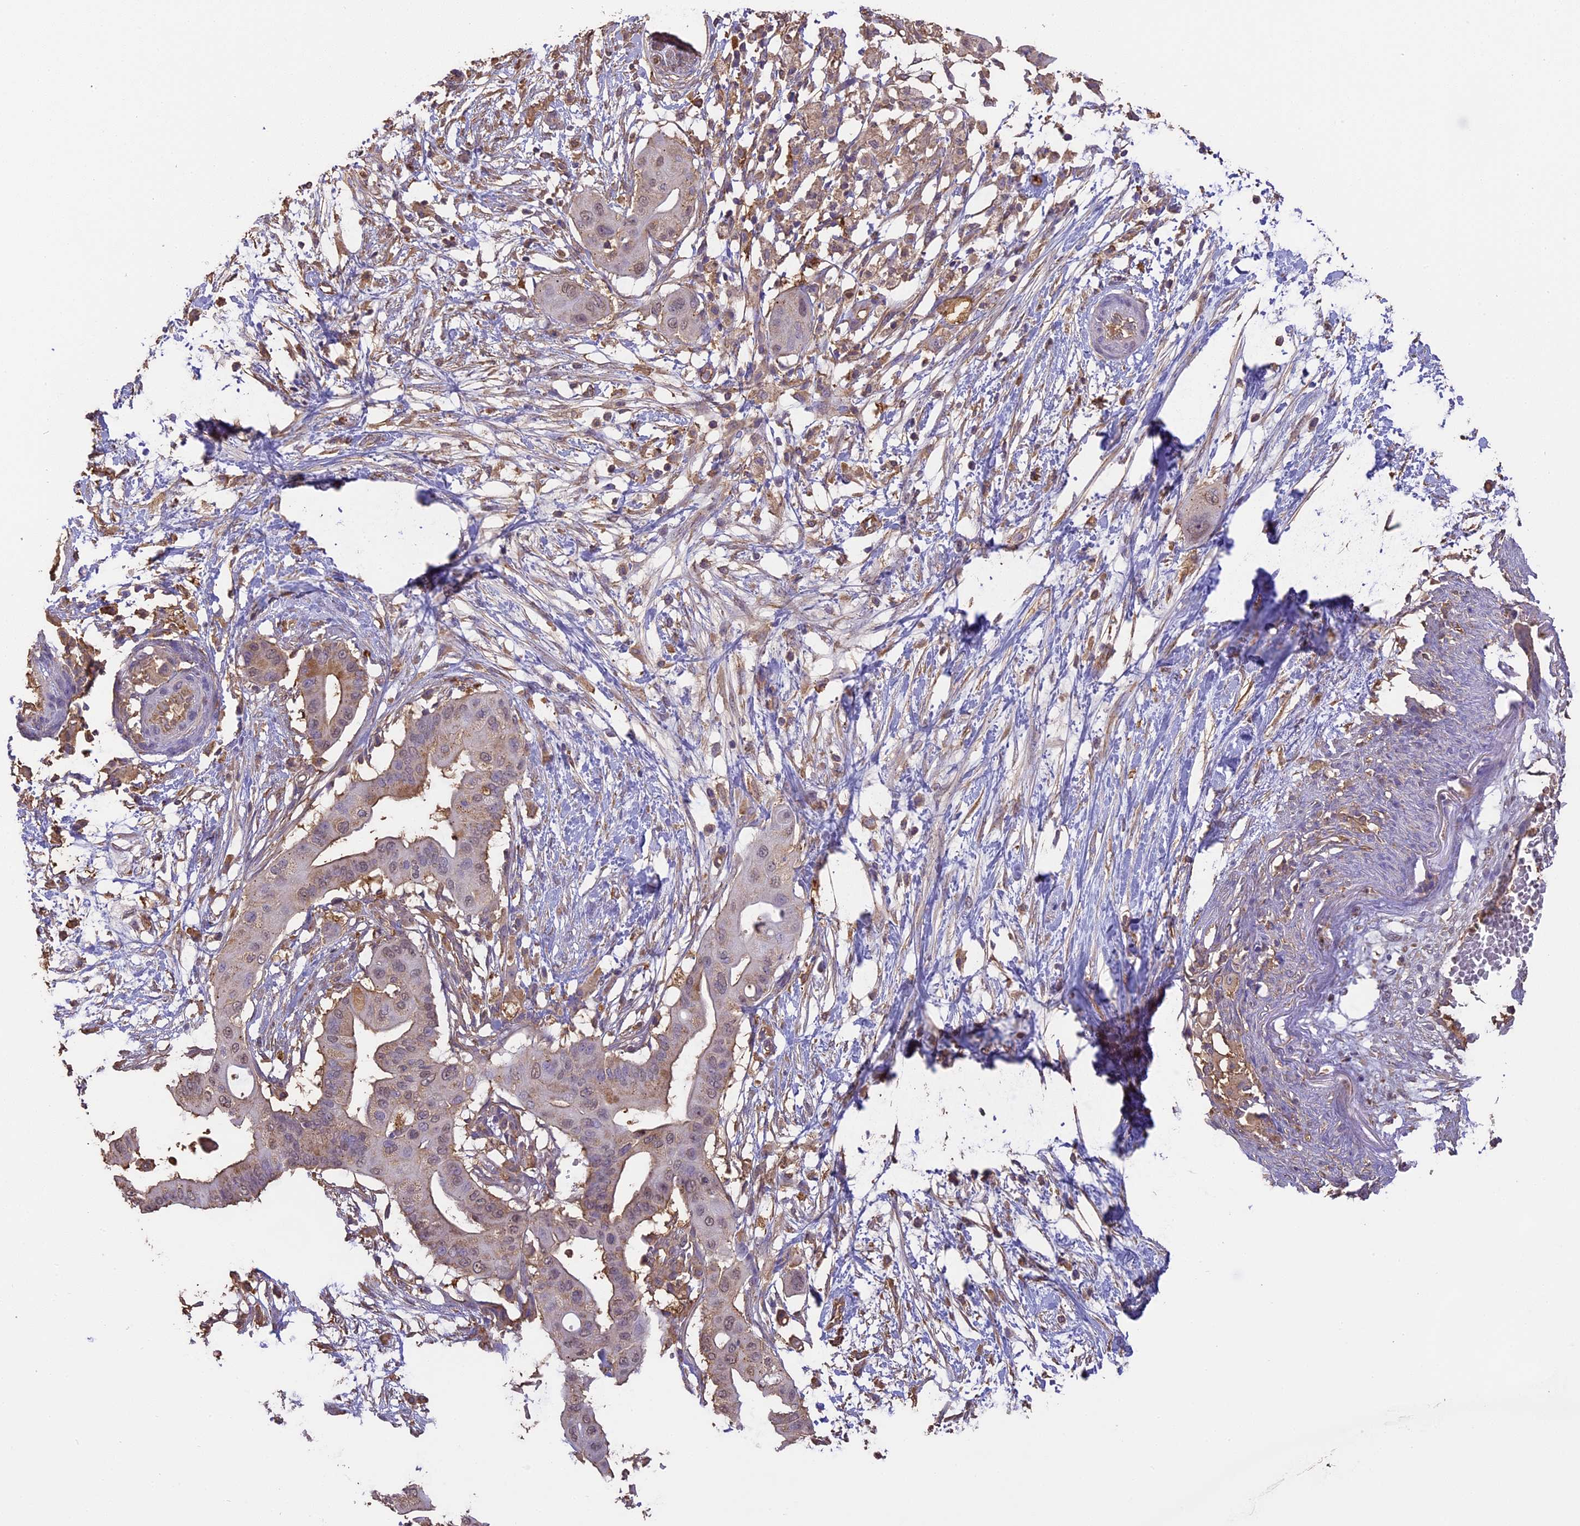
{"staining": {"intensity": "moderate", "quantity": "25%-75%", "location": "cytoplasmic/membranous,nuclear"}, "tissue": "pancreatic cancer", "cell_type": "Tumor cells", "image_type": "cancer", "snomed": [{"axis": "morphology", "description": "Adenocarcinoma, NOS"}, {"axis": "topography", "description": "Pancreas"}], "caption": "Protein expression analysis of adenocarcinoma (pancreatic) exhibits moderate cytoplasmic/membranous and nuclear positivity in approximately 25%-75% of tumor cells.", "gene": "ARHGAP19", "patient": {"sex": "male", "age": 68}}